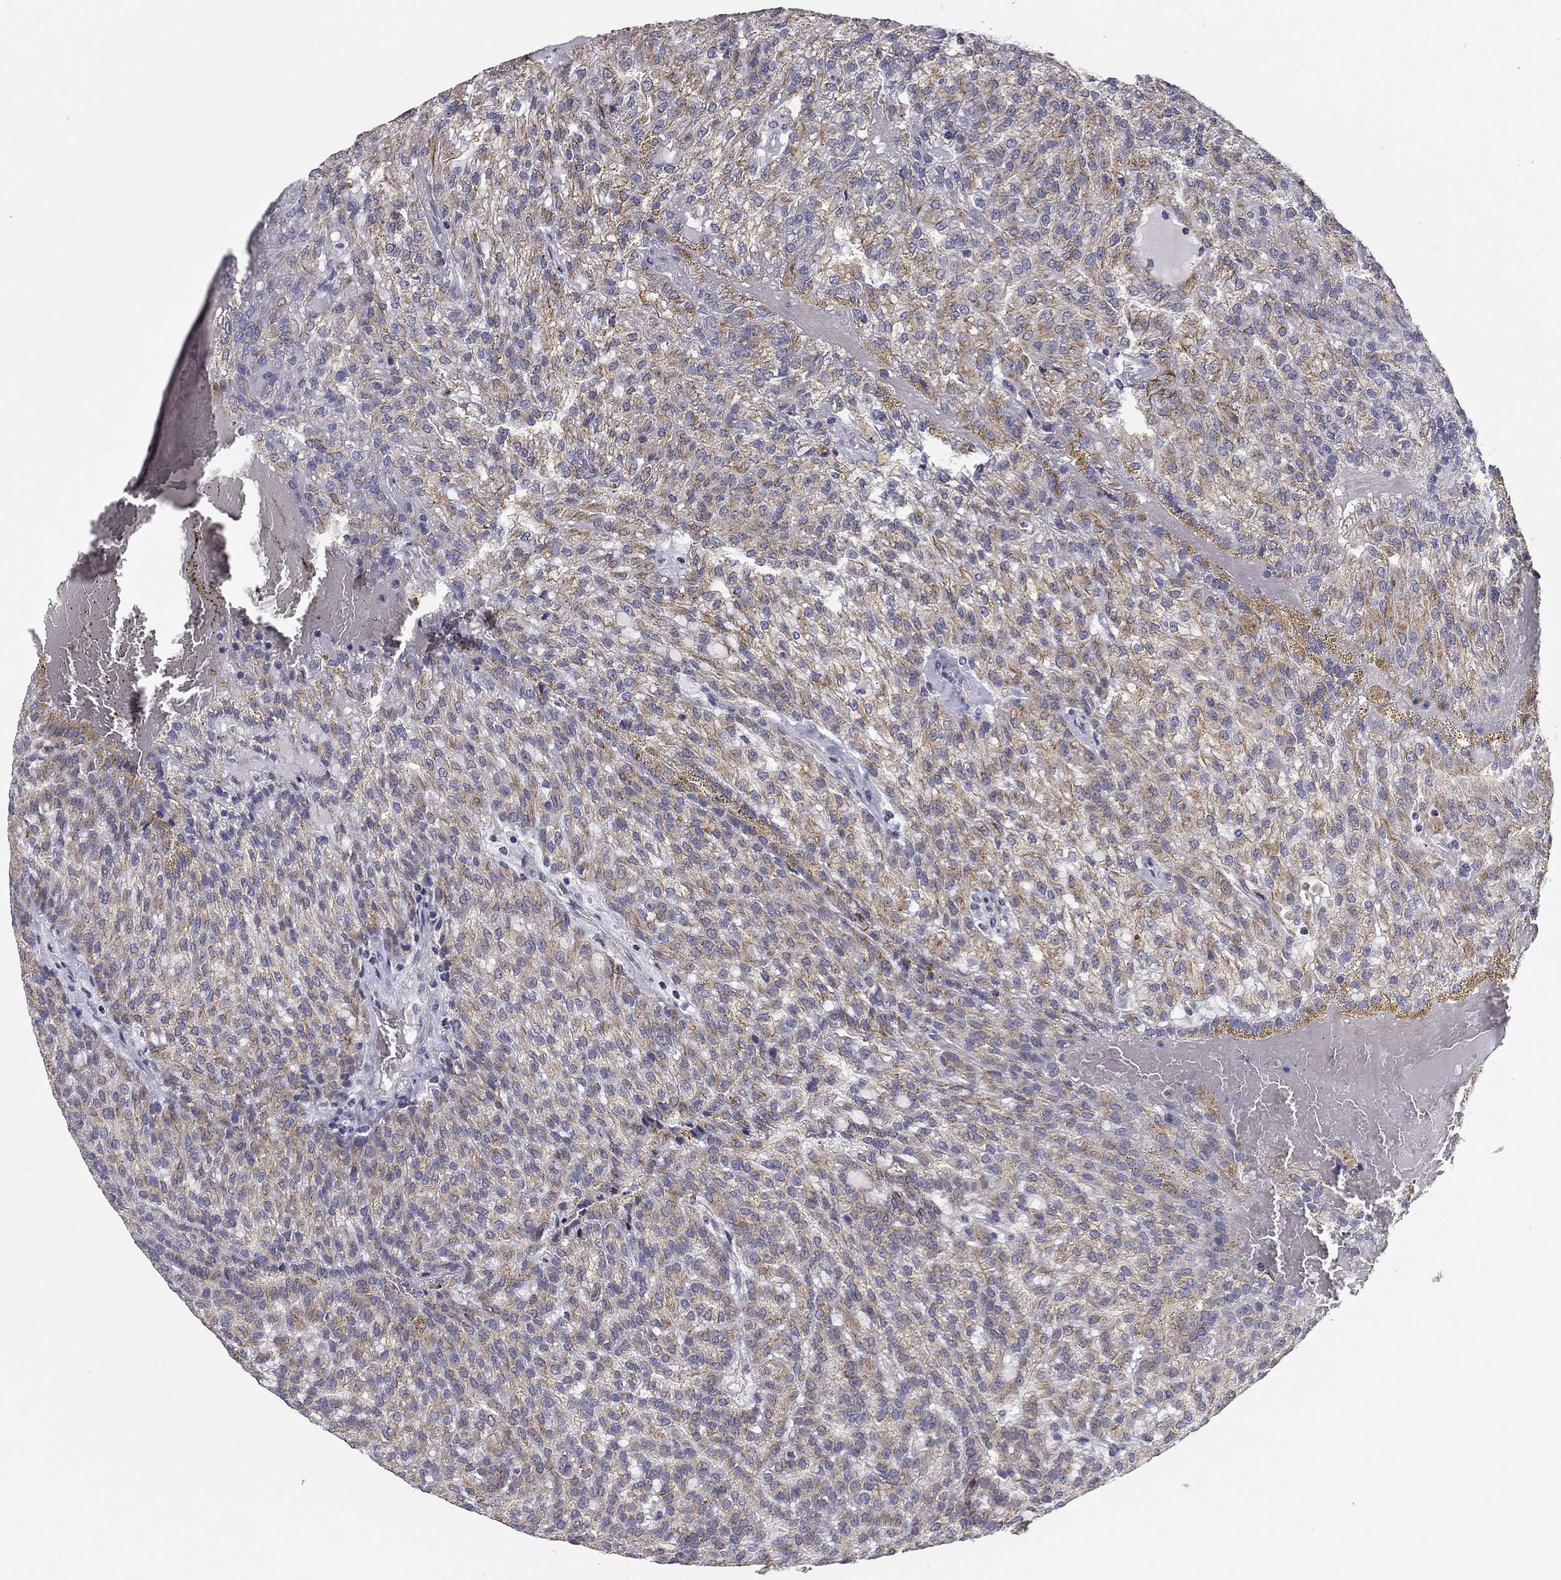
{"staining": {"intensity": "moderate", "quantity": ">75%", "location": "cytoplasmic/membranous"}, "tissue": "renal cancer", "cell_type": "Tumor cells", "image_type": "cancer", "snomed": [{"axis": "morphology", "description": "Adenocarcinoma, NOS"}, {"axis": "topography", "description": "Kidney"}], "caption": "This photomicrograph exhibits immunohistochemistry (IHC) staining of renal cancer (adenocarcinoma), with medium moderate cytoplasmic/membranous expression in approximately >75% of tumor cells.", "gene": "SEPTIN3", "patient": {"sex": "male", "age": 63}}